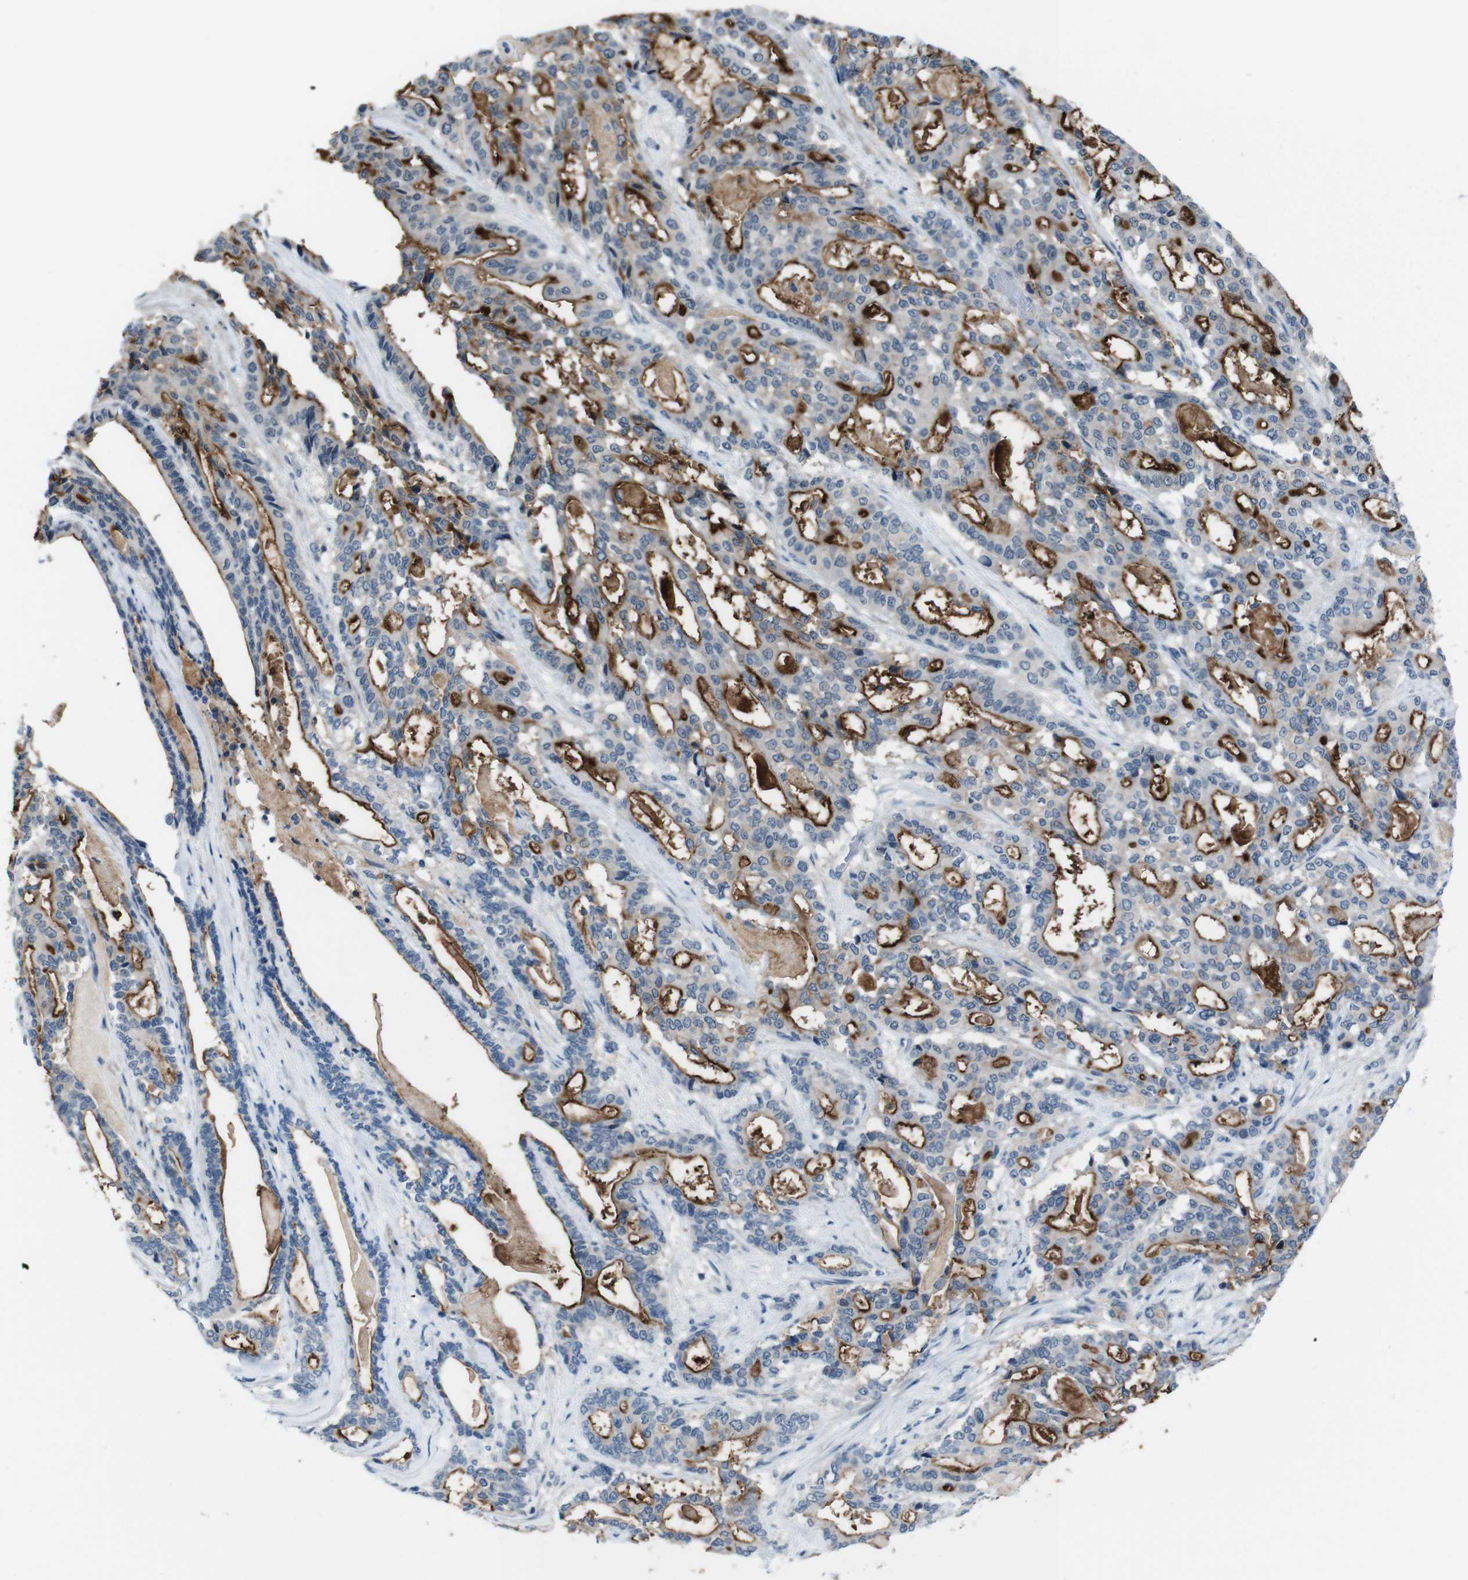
{"staining": {"intensity": "strong", "quantity": "25%-75%", "location": "cytoplasmic/membranous"}, "tissue": "pancreatic cancer", "cell_type": "Tumor cells", "image_type": "cancer", "snomed": [{"axis": "morphology", "description": "Adenocarcinoma, NOS"}, {"axis": "topography", "description": "Pancreas"}], "caption": "A high amount of strong cytoplasmic/membranous positivity is identified in about 25%-75% of tumor cells in adenocarcinoma (pancreatic) tissue. (IHC, brightfield microscopy, high magnification).", "gene": "CDHR2", "patient": {"sex": "male", "age": 63}}